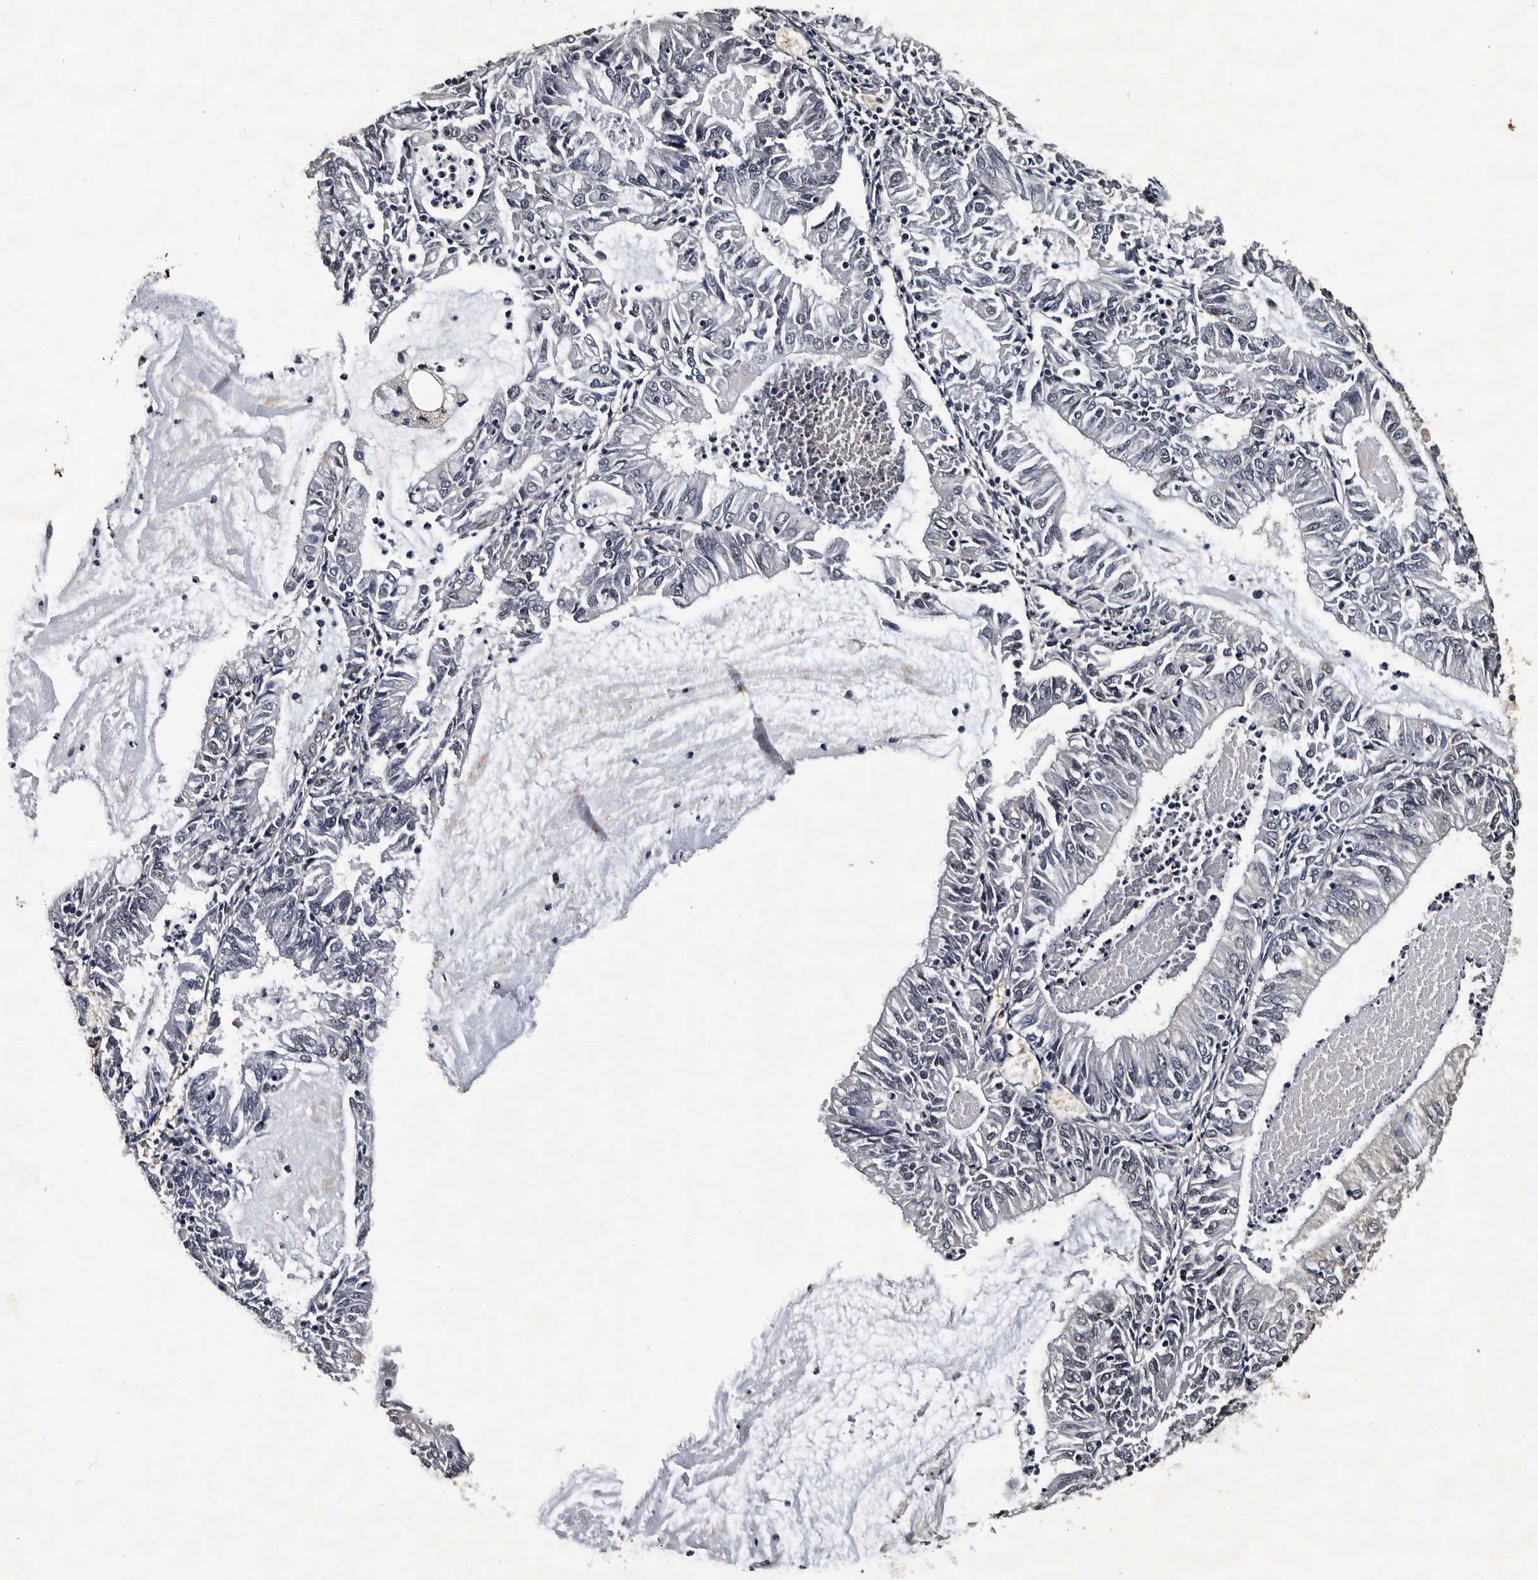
{"staining": {"intensity": "negative", "quantity": "none", "location": "none"}, "tissue": "endometrial cancer", "cell_type": "Tumor cells", "image_type": "cancer", "snomed": [{"axis": "morphology", "description": "Adenocarcinoma, NOS"}, {"axis": "topography", "description": "Endometrium"}], "caption": "IHC of endometrial cancer (adenocarcinoma) exhibits no staining in tumor cells.", "gene": "CPNE3", "patient": {"sex": "female", "age": 57}}